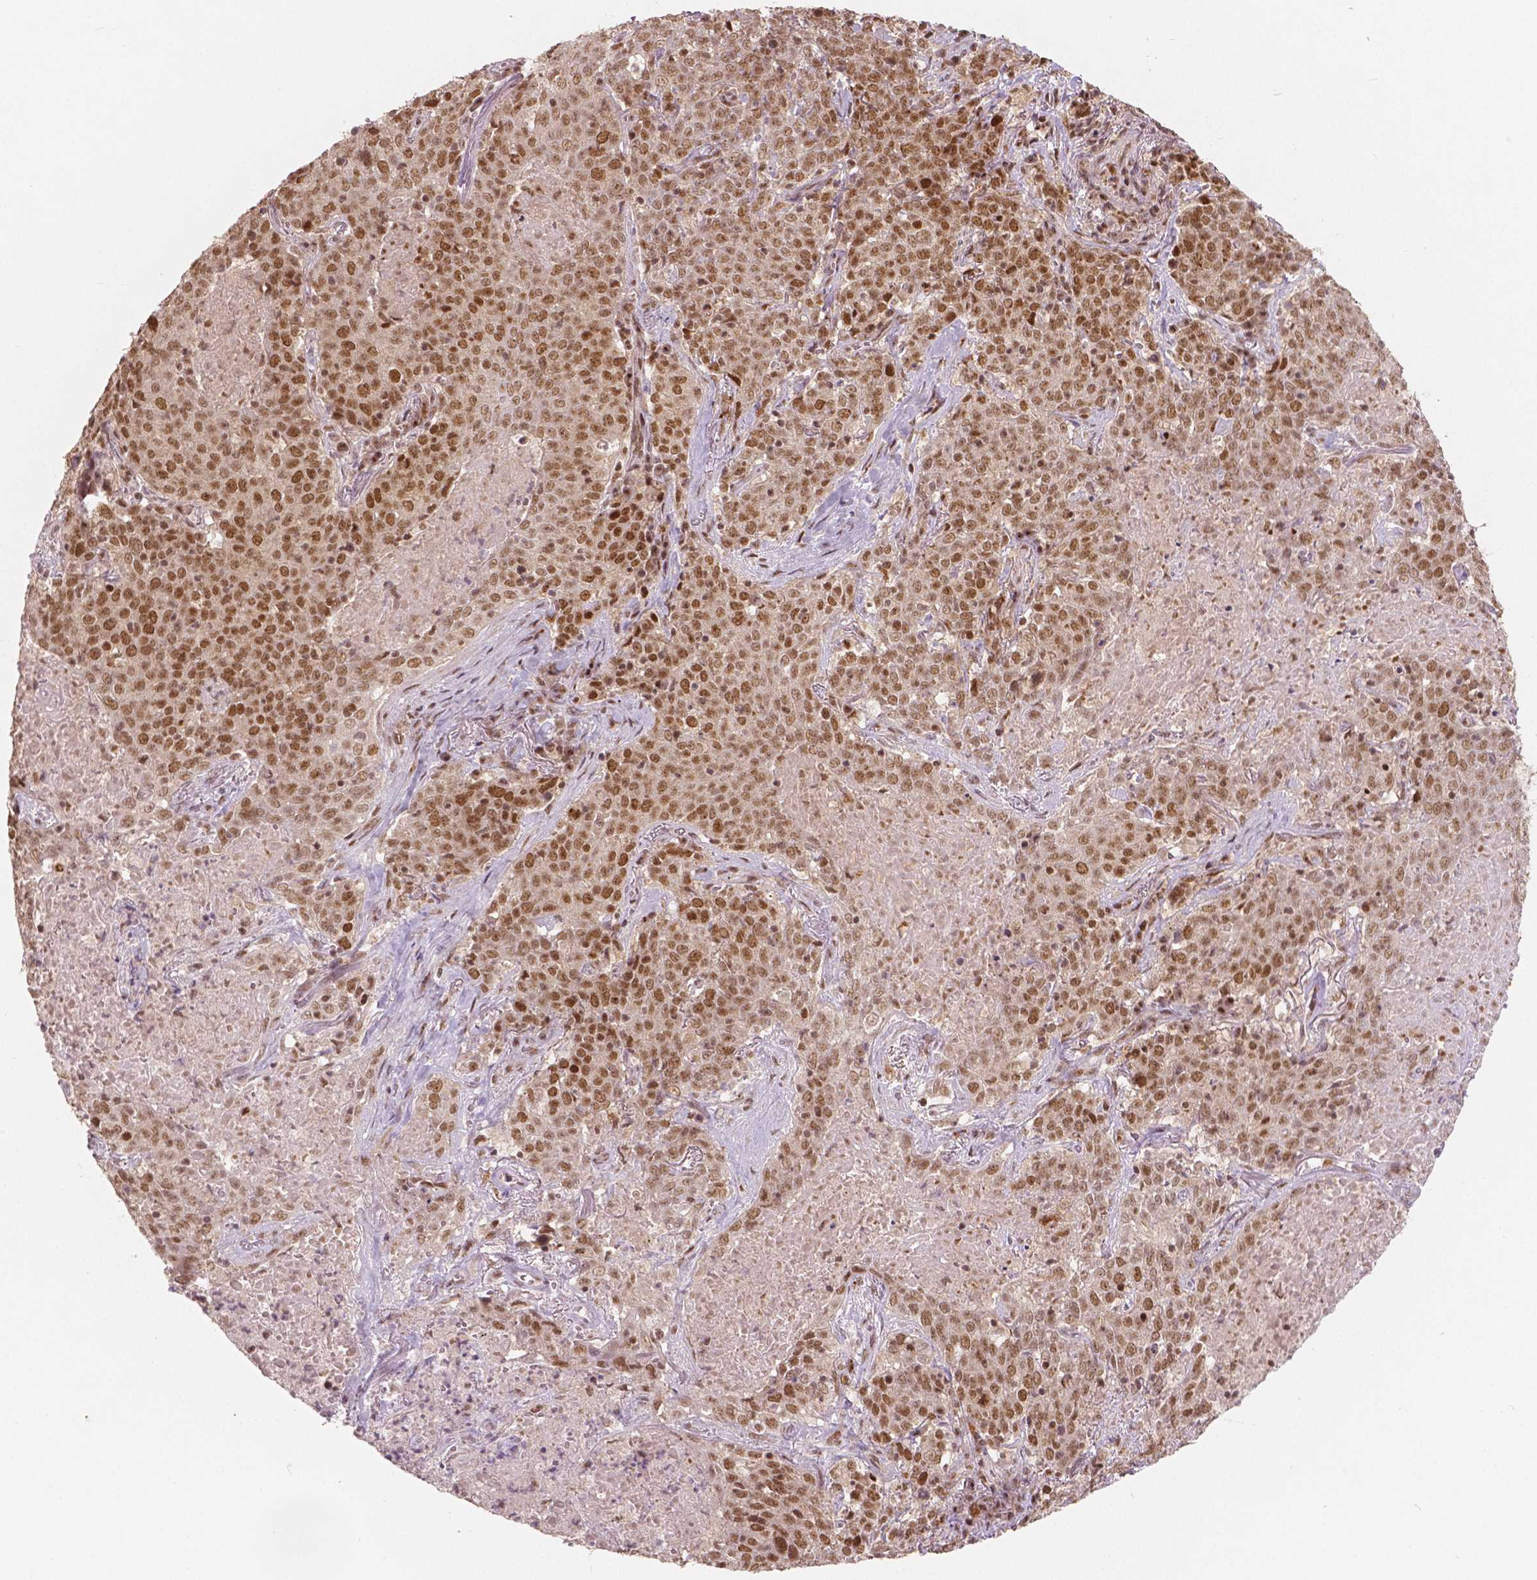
{"staining": {"intensity": "moderate", "quantity": ">75%", "location": "nuclear"}, "tissue": "lung cancer", "cell_type": "Tumor cells", "image_type": "cancer", "snomed": [{"axis": "morphology", "description": "Squamous cell carcinoma, NOS"}, {"axis": "topography", "description": "Lung"}], "caption": "High-power microscopy captured an immunohistochemistry micrograph of lung cancer, revealing moderate nuclear expression in about >75% of tumor cells.", "gene": "NSD2", "patient": {"sex": "male", "age": 82}}